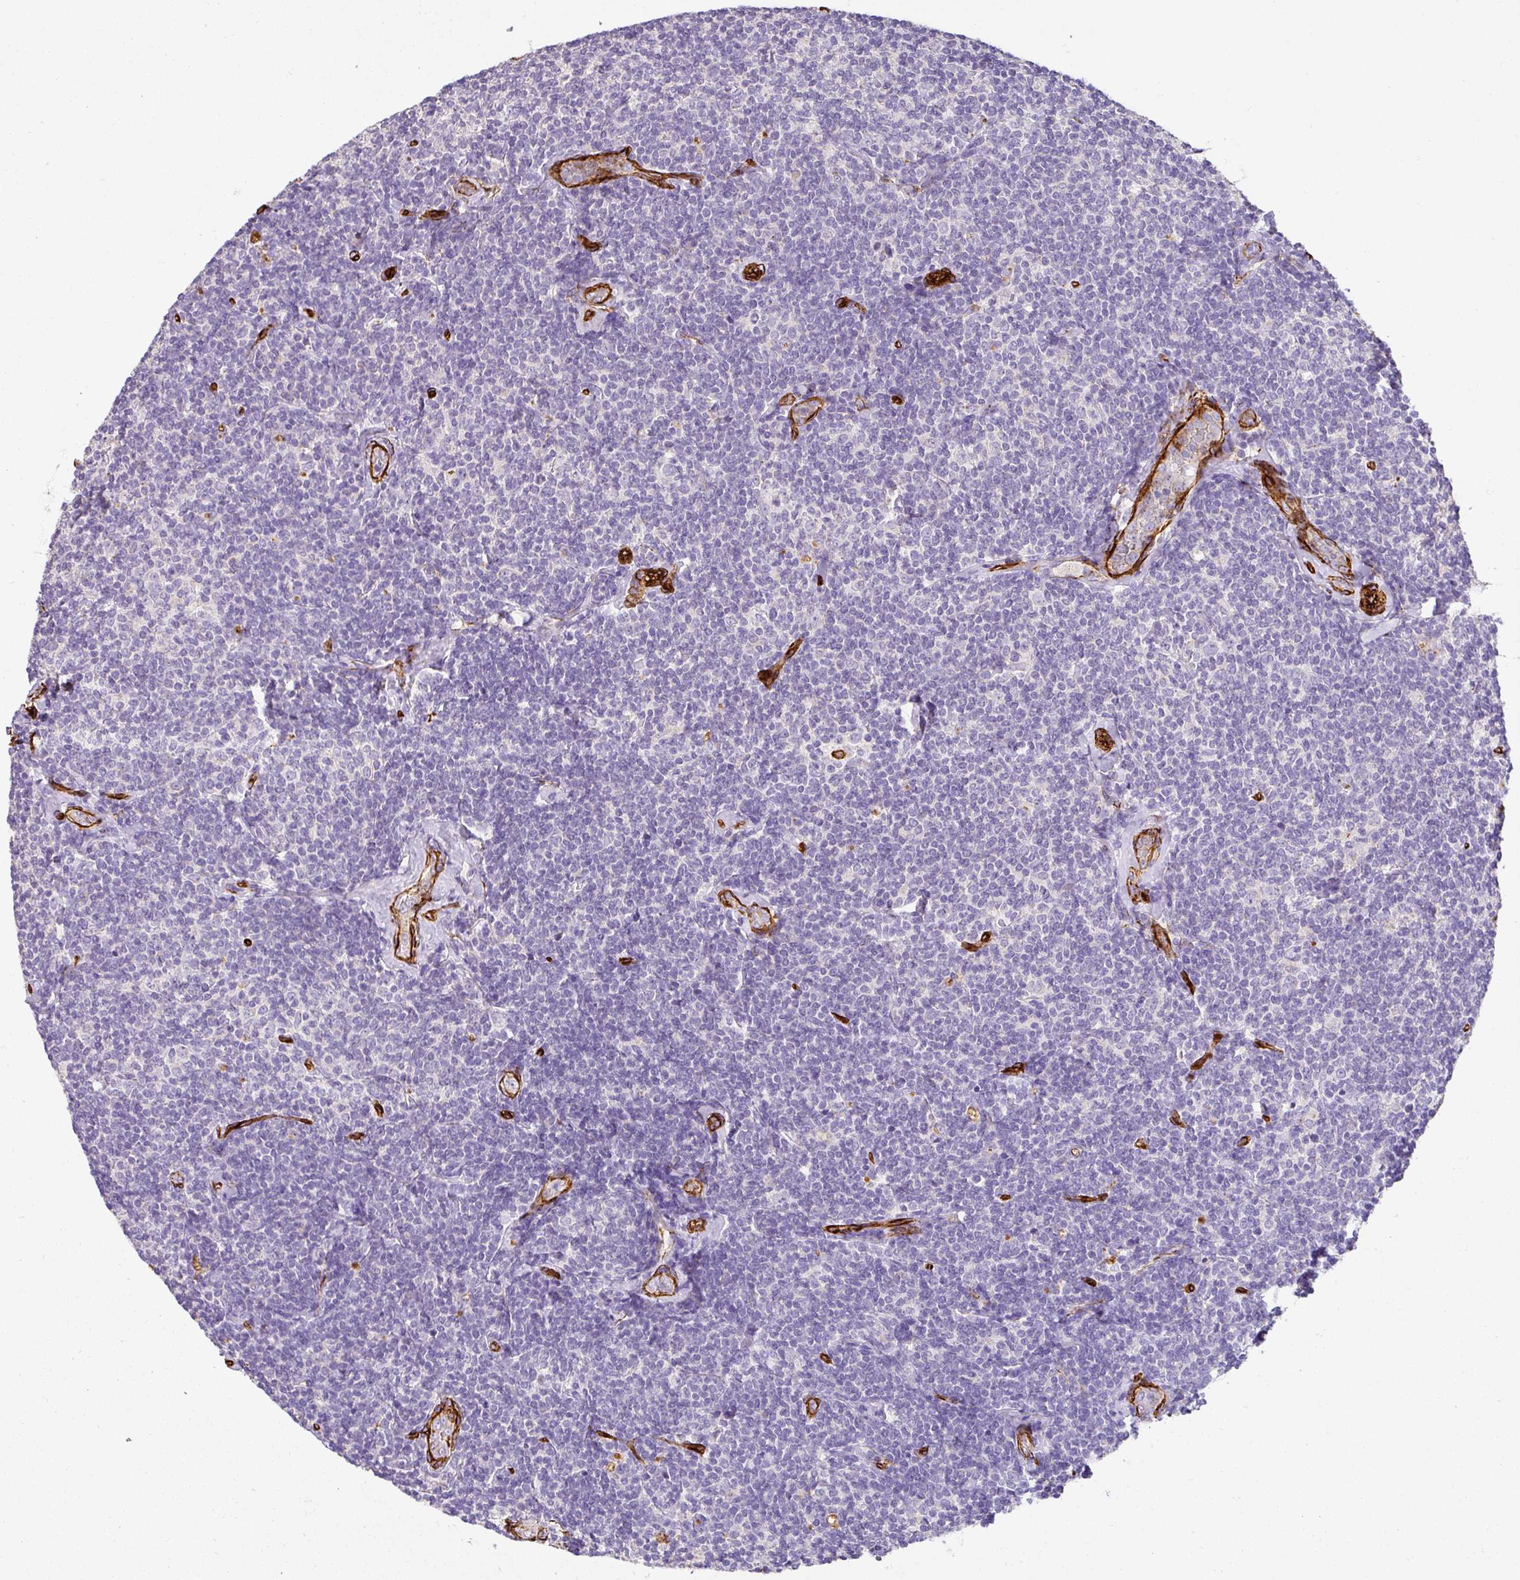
{"staining": {"intensity": "negative", "quantity": "none", "location": "none"}, "tissue": "lymphoma", "cell_type": "Tumor cells", "image_type": "cancer", "snomed": [{"axis": "morphology", "description": "Malignant lymphoma, non-Hodgkin's type, Low grade"}, {"axis": "topography", "description": "Lymph node"}], "caption": "Immunohistochemistry image of neoplastic tissue: human low-grade malignant lymphoma, non-Hodgkin's type stained with DAB displays no significant protein expression in tumor cells. The staining was performed using DAB to visualize the protein expression in brown, while the nuclei were stained in blue with hematoxylin (Magnification: 20x).", "gene": "SLC25A17", "patient": {"sex": "female", "age": 56}}